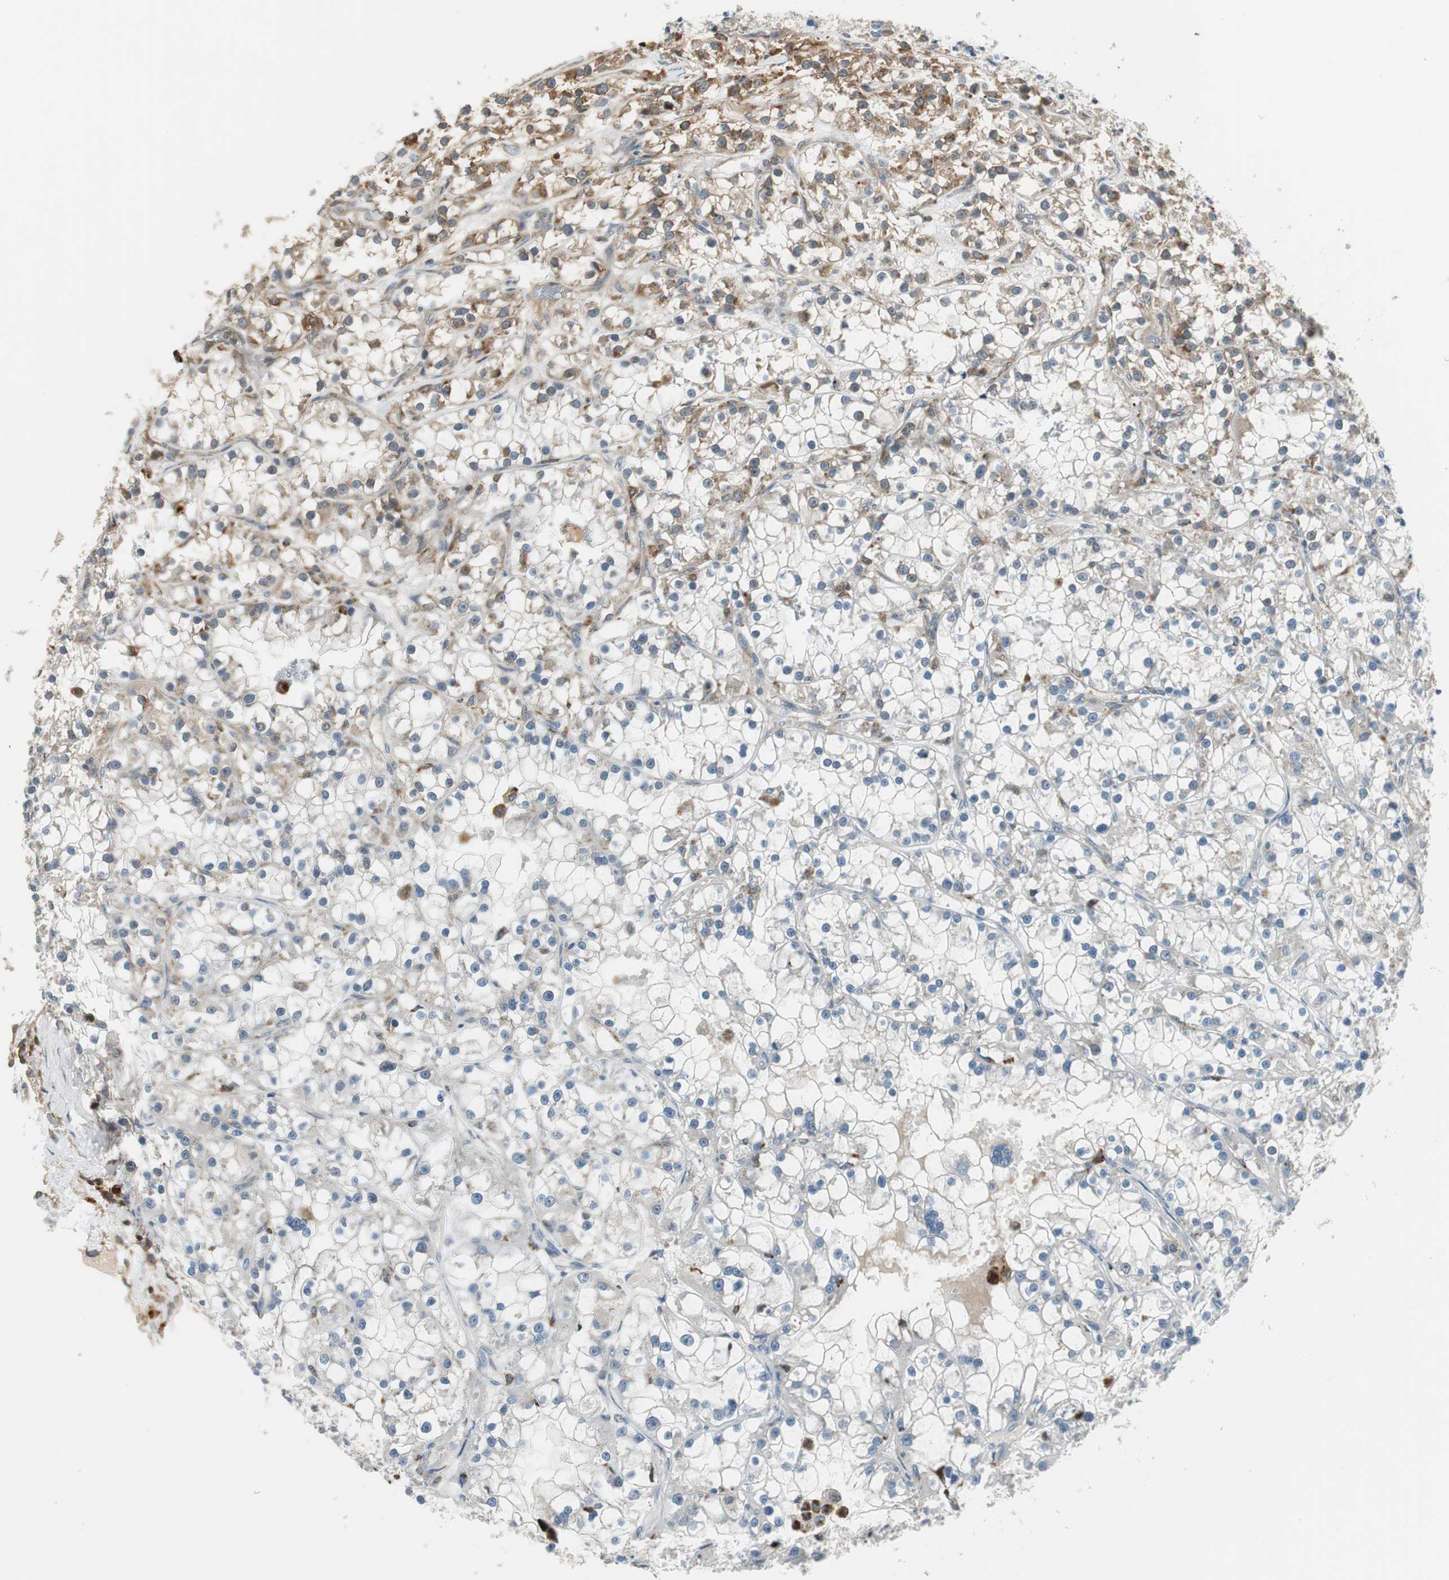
{"staining": {"intensity": "weak", "quantity": "<25%", "location": "cytoplasmic/membranous"}, "tissue": "renal cancer", "cell_type": "Tumor cells", "image_type": "cancer", "snomed": [{"axis": "morphology", "description": "Adenocarcinoma, NOS"}, {"axis": "topography", "description": "Kidney"}], "caption": "Immunohistochemistry image of neoplastic tissue: human renal adenocarcinoma stained with DAB demonstrates no significant protein expression in tumor cells.", "gene": "NCK1", "patient": {"sex": "female", "age": 52}}